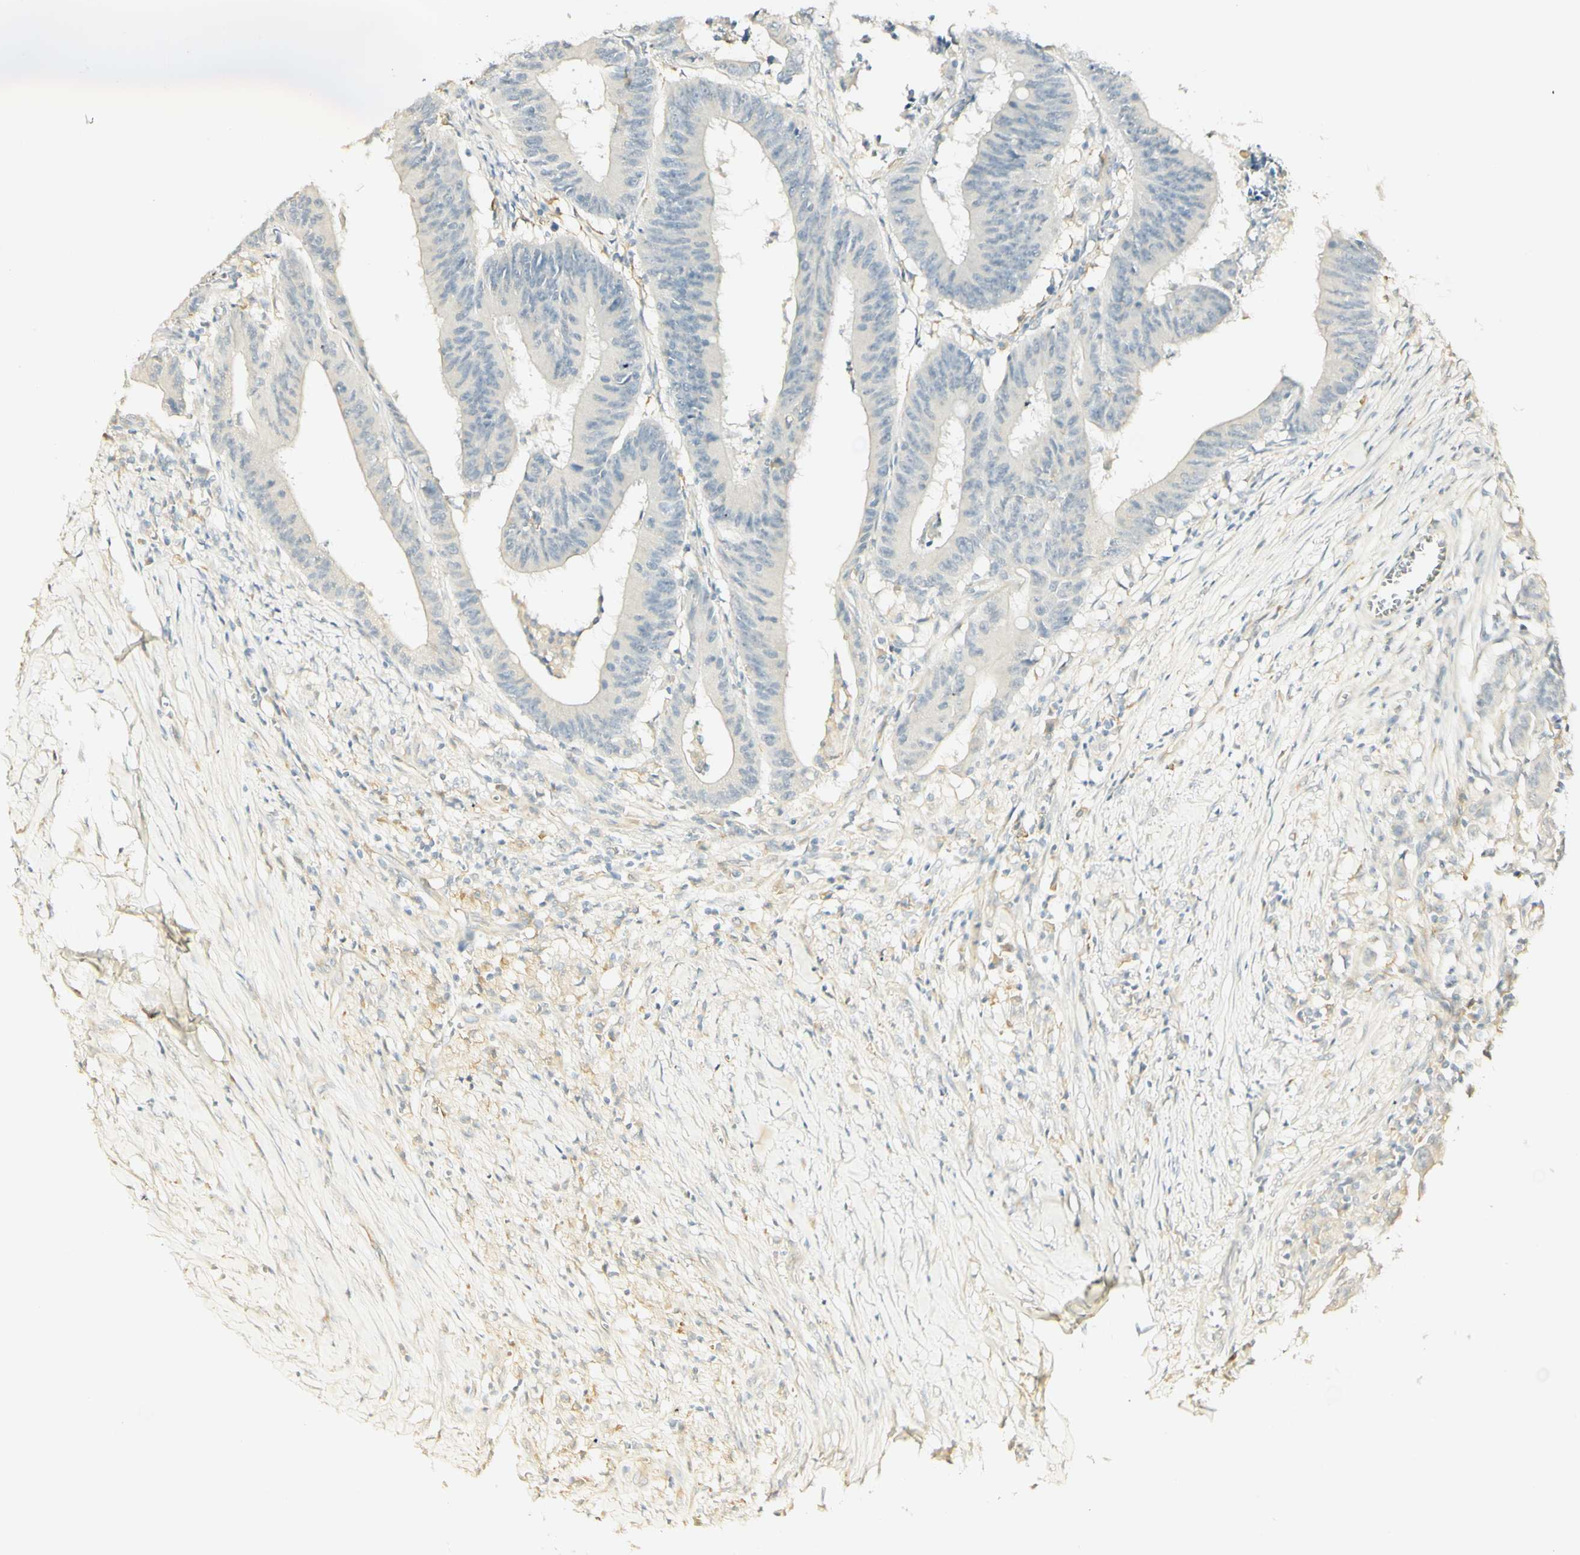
{"staining": {"intensity": "weak", "quantity": "<25%", "location": "cytoplasmic/membranous"}, "tissue": "colorectal cancer", "cell_type": "Tumor cells", "image_type": "cancer", "snomed": [{"axis": "morphology", "description": "Adenocarcinoma, NOS"}, {"axis": "topography", "description": "Colon"}], "caption": "The image displays no significant positivity in tumor cells of colorectal adenocarcinoma.", "gene": "FCGRT", "patient": {"sex": "male", "age": 45}}